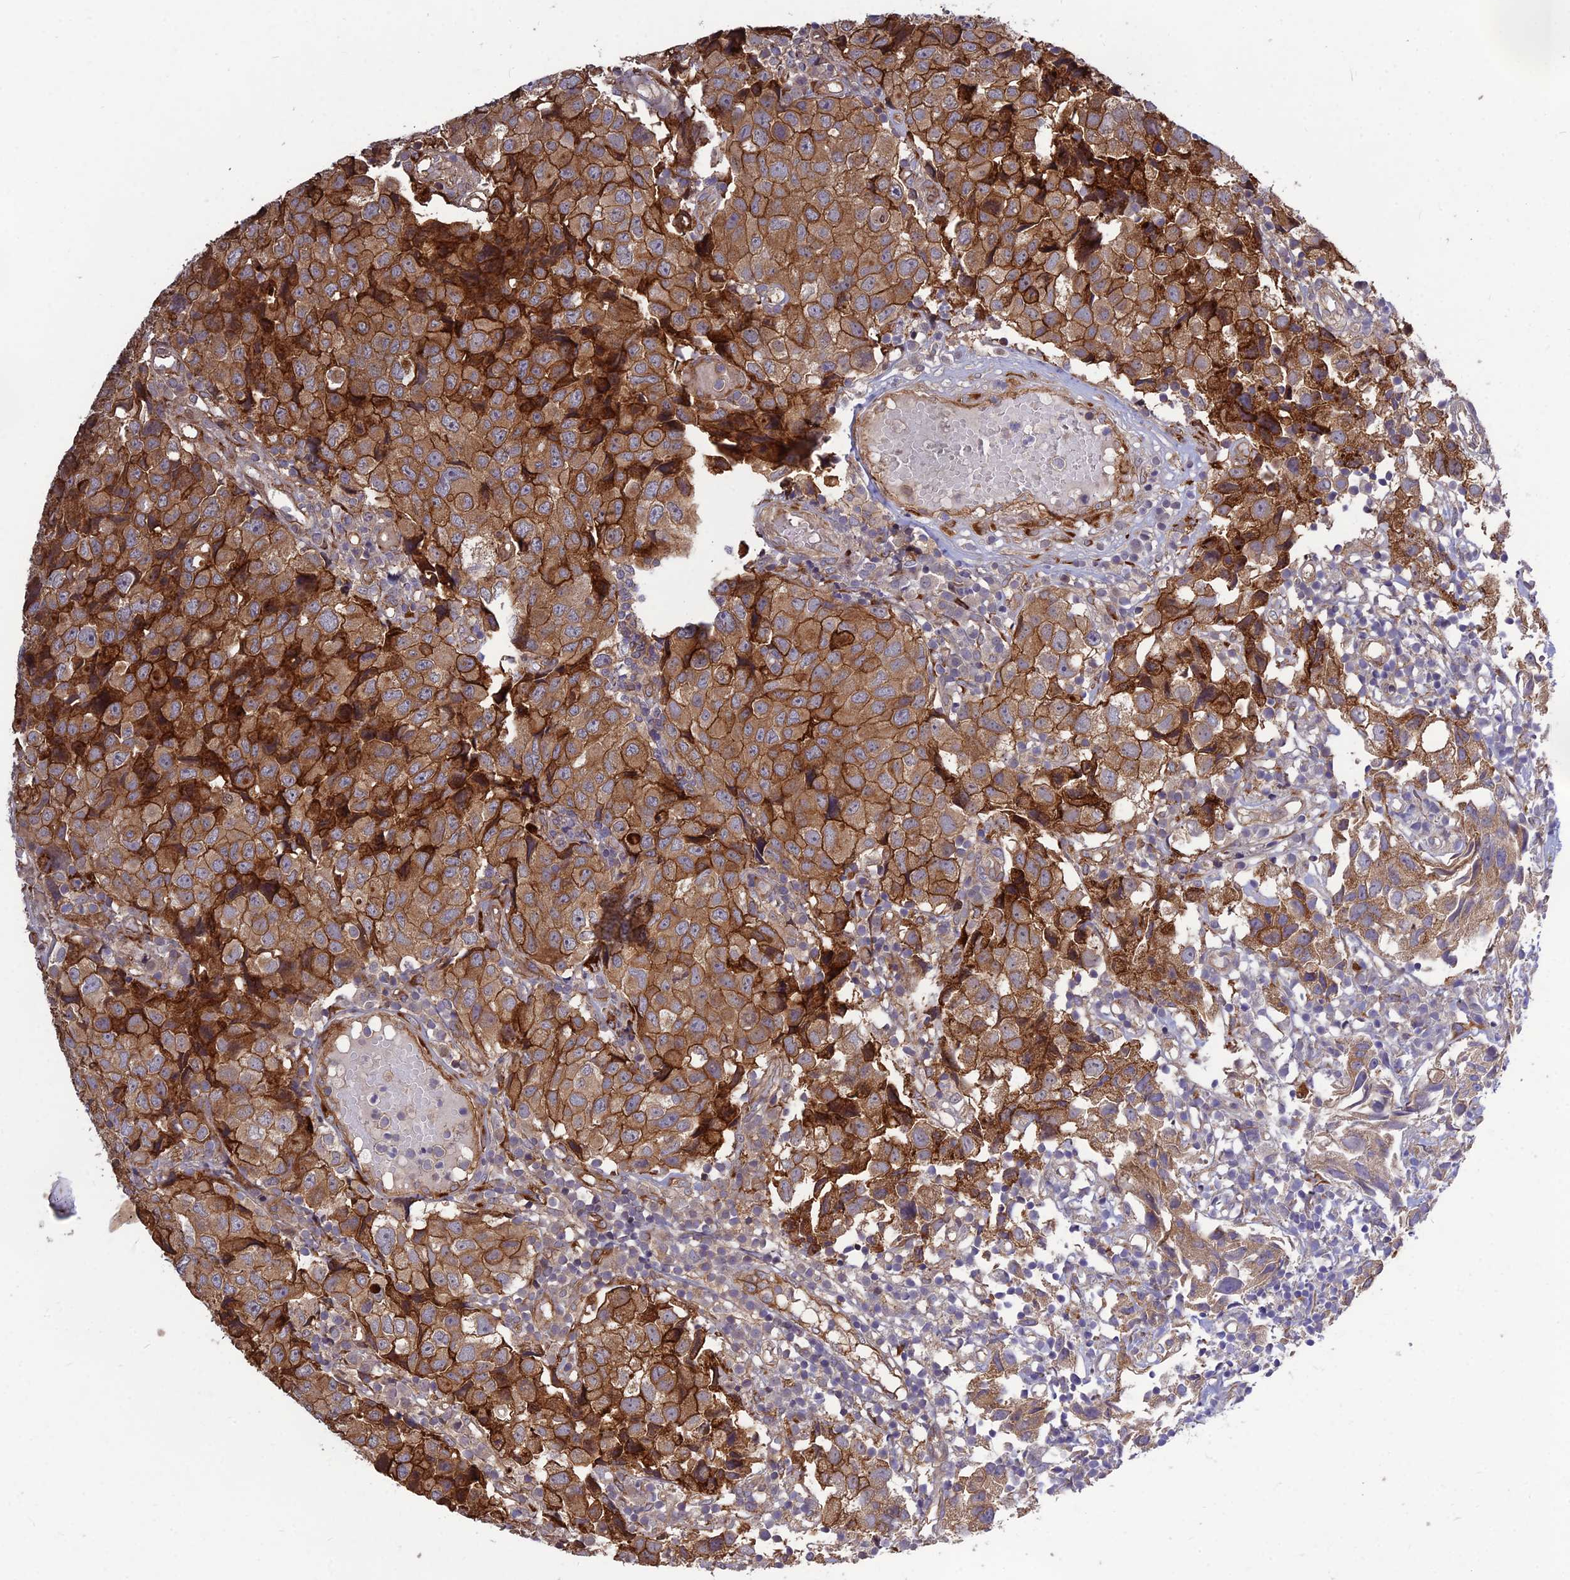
{"staining": {"intensity": "strong", "quantity": ">75%", "location": "cytoplasmic/membranous"}, "tissue": "urothelial cancer", "cell_type": "Tumor cells", "image_type": "cancer", "snomed": [{"axis": "morphology", "description": "Urothelial carcinoma, High grade"}, {"axis": "topography", "description": "Urinary bladder"}], "caption": "High-grade urothelial carcinoma tissue displays strong cytoplasmic/membranous positivity in approximately >75% of tumor cells", "gene": "CRTAP", "patient": {"sex": "female", "age": 75}}